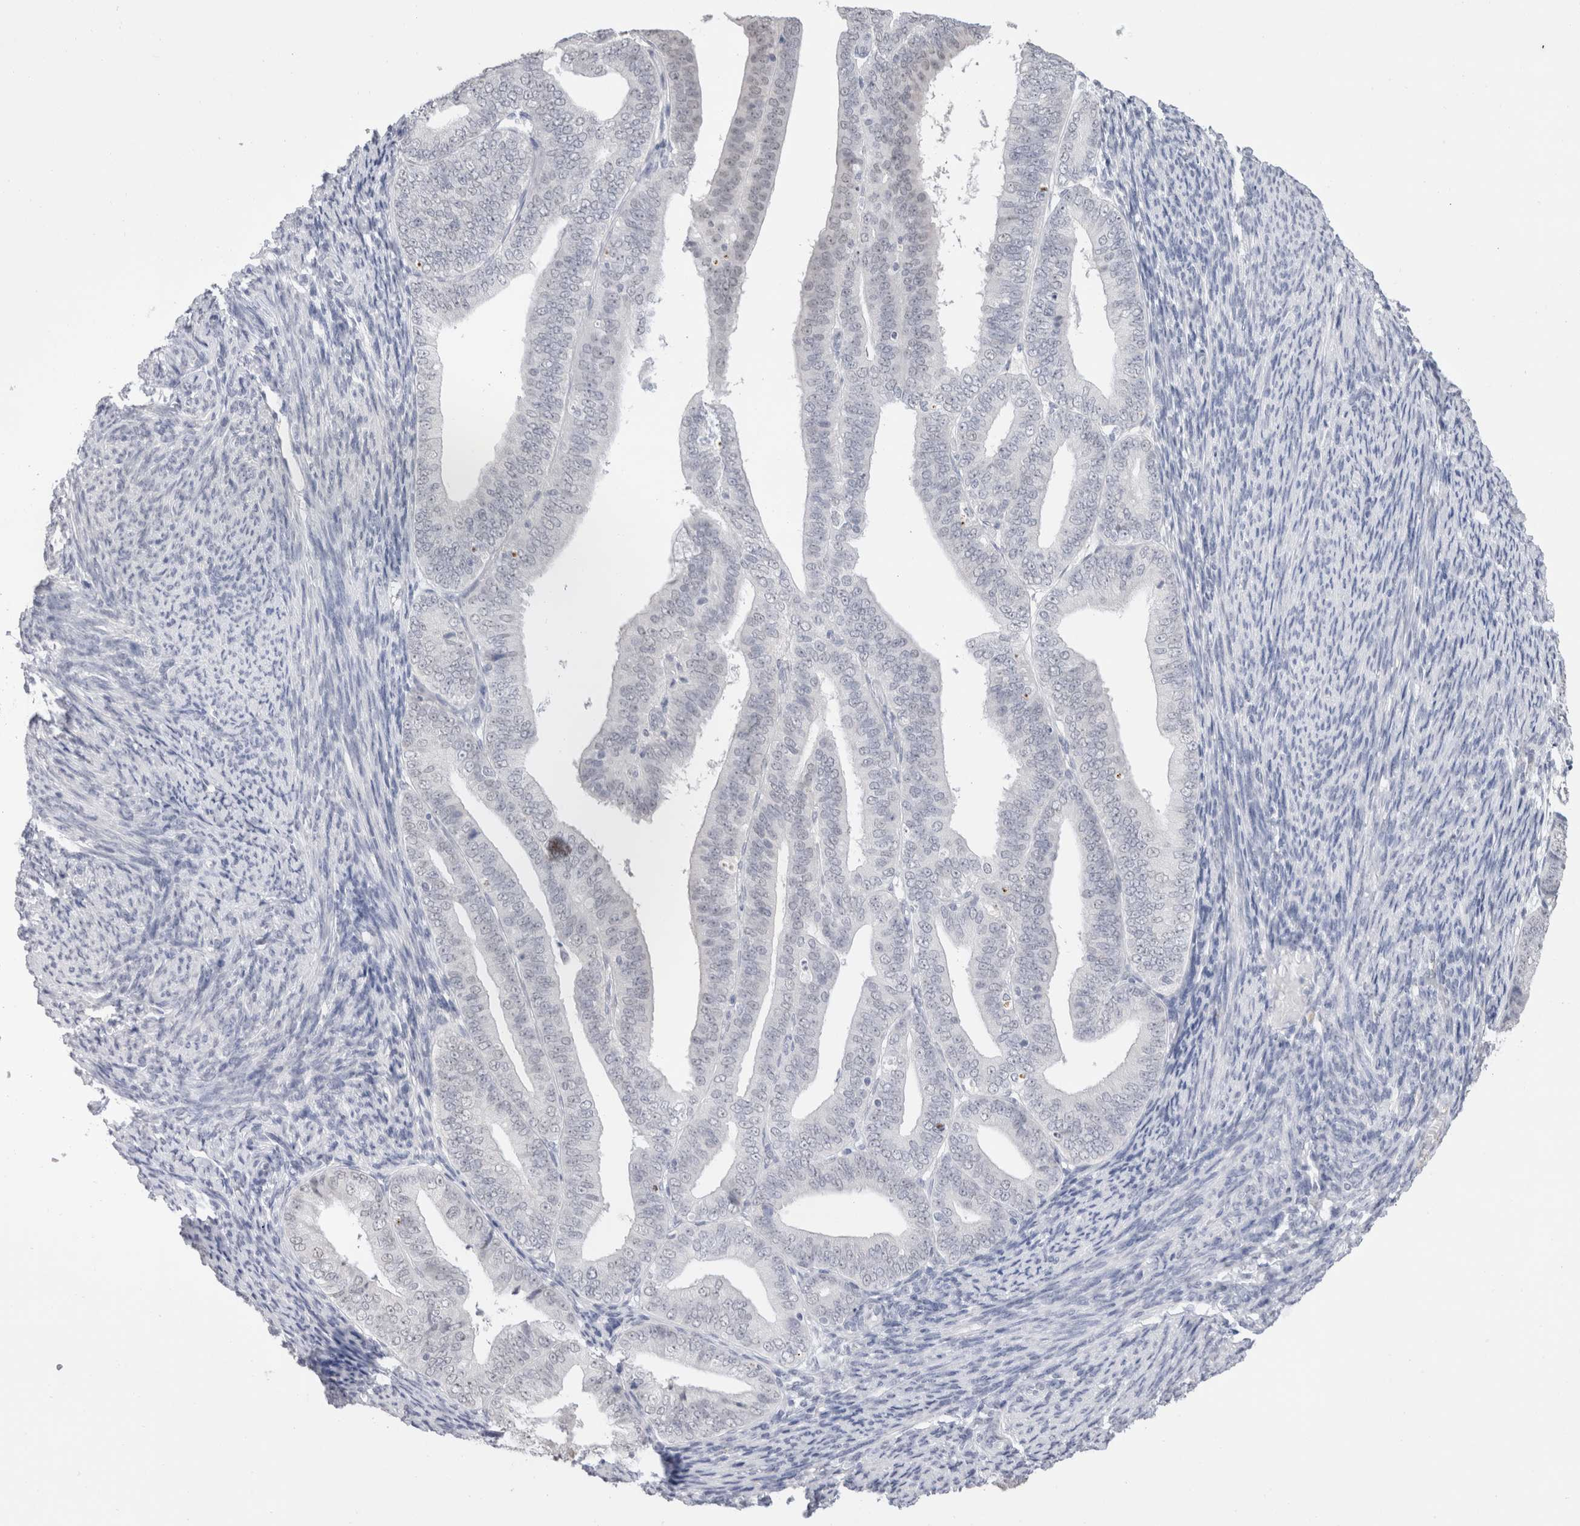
{"staining": {"intensity": "negative", "quantity": "none", "location": "none"}, "tissue": "endometrial cancer", "cell_type": "Tumor cells", "image_type": "cancer", "snomed": [{"axis": "morphology", "description": "Adenocarcinoma, NOS"}, {"axis": "topography", "description": "Endometrium"}], "caption": "Photomicrograph shows no significant protein positivity in tumor cells of endometrial cancer.", "gene": "CADM3", "patient": {"sex": "female", "age": 63}}